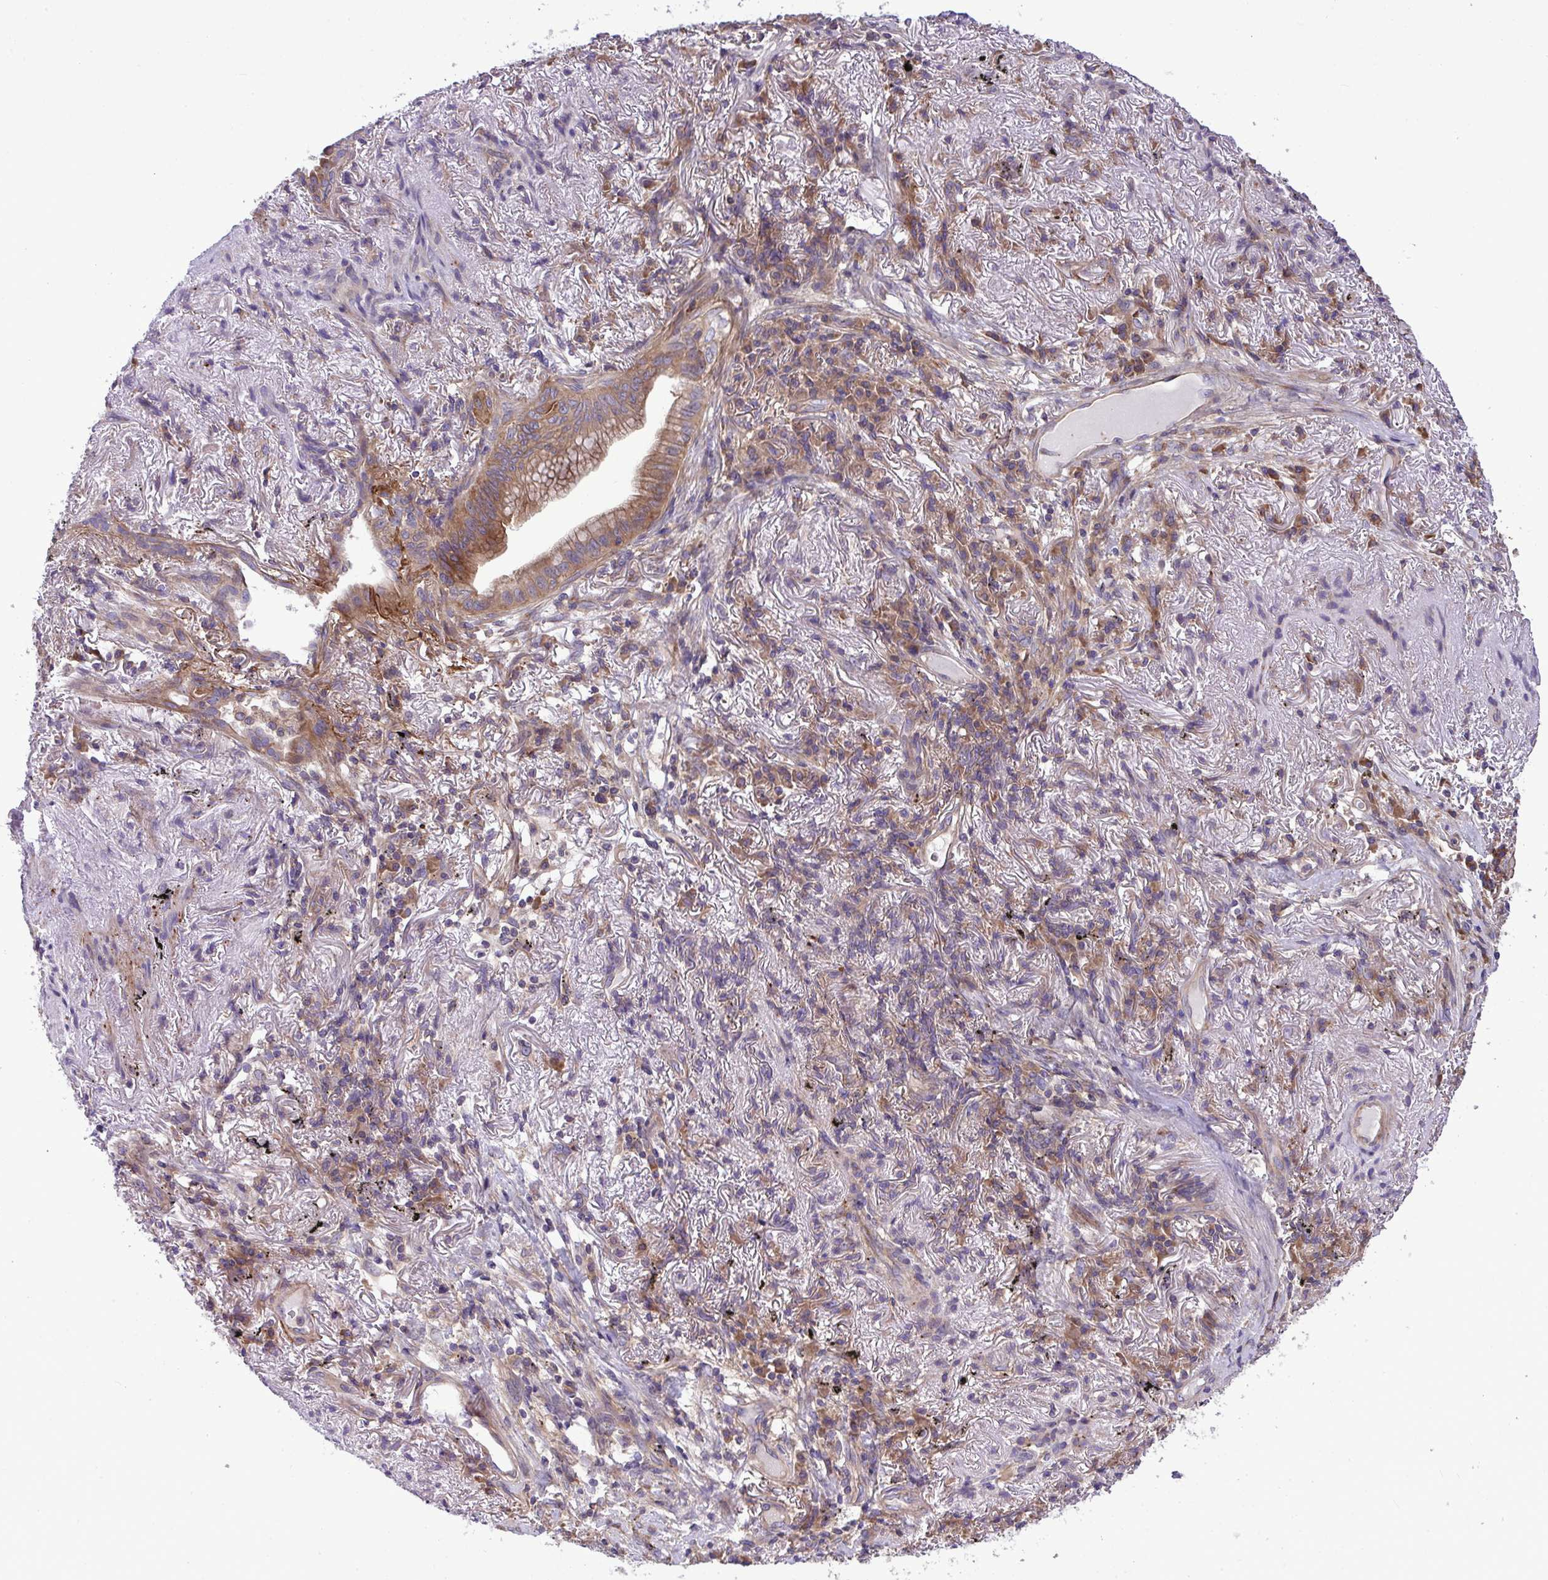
{"staining": {"intensity": "moderate", "quantity": "25%-75%", "location": "cytoplasmic/membranous"}, "tissue": "lung cancer", "cell_type": "Tumor cells", "image_type": "cancer", "snomed": [{"axis": "morphology", "description": "Adenocarcinoma, NOS"}, {"axis": "topography", "description": "Lung"}], "caption": "Protein expression analysis of human lung cancer reveals moderate cytoplasmic/membranous positivity in about 25%-75% of tumor cells.", "gene": "GRB14", "patient": {"sex": "male", "age": 77}}